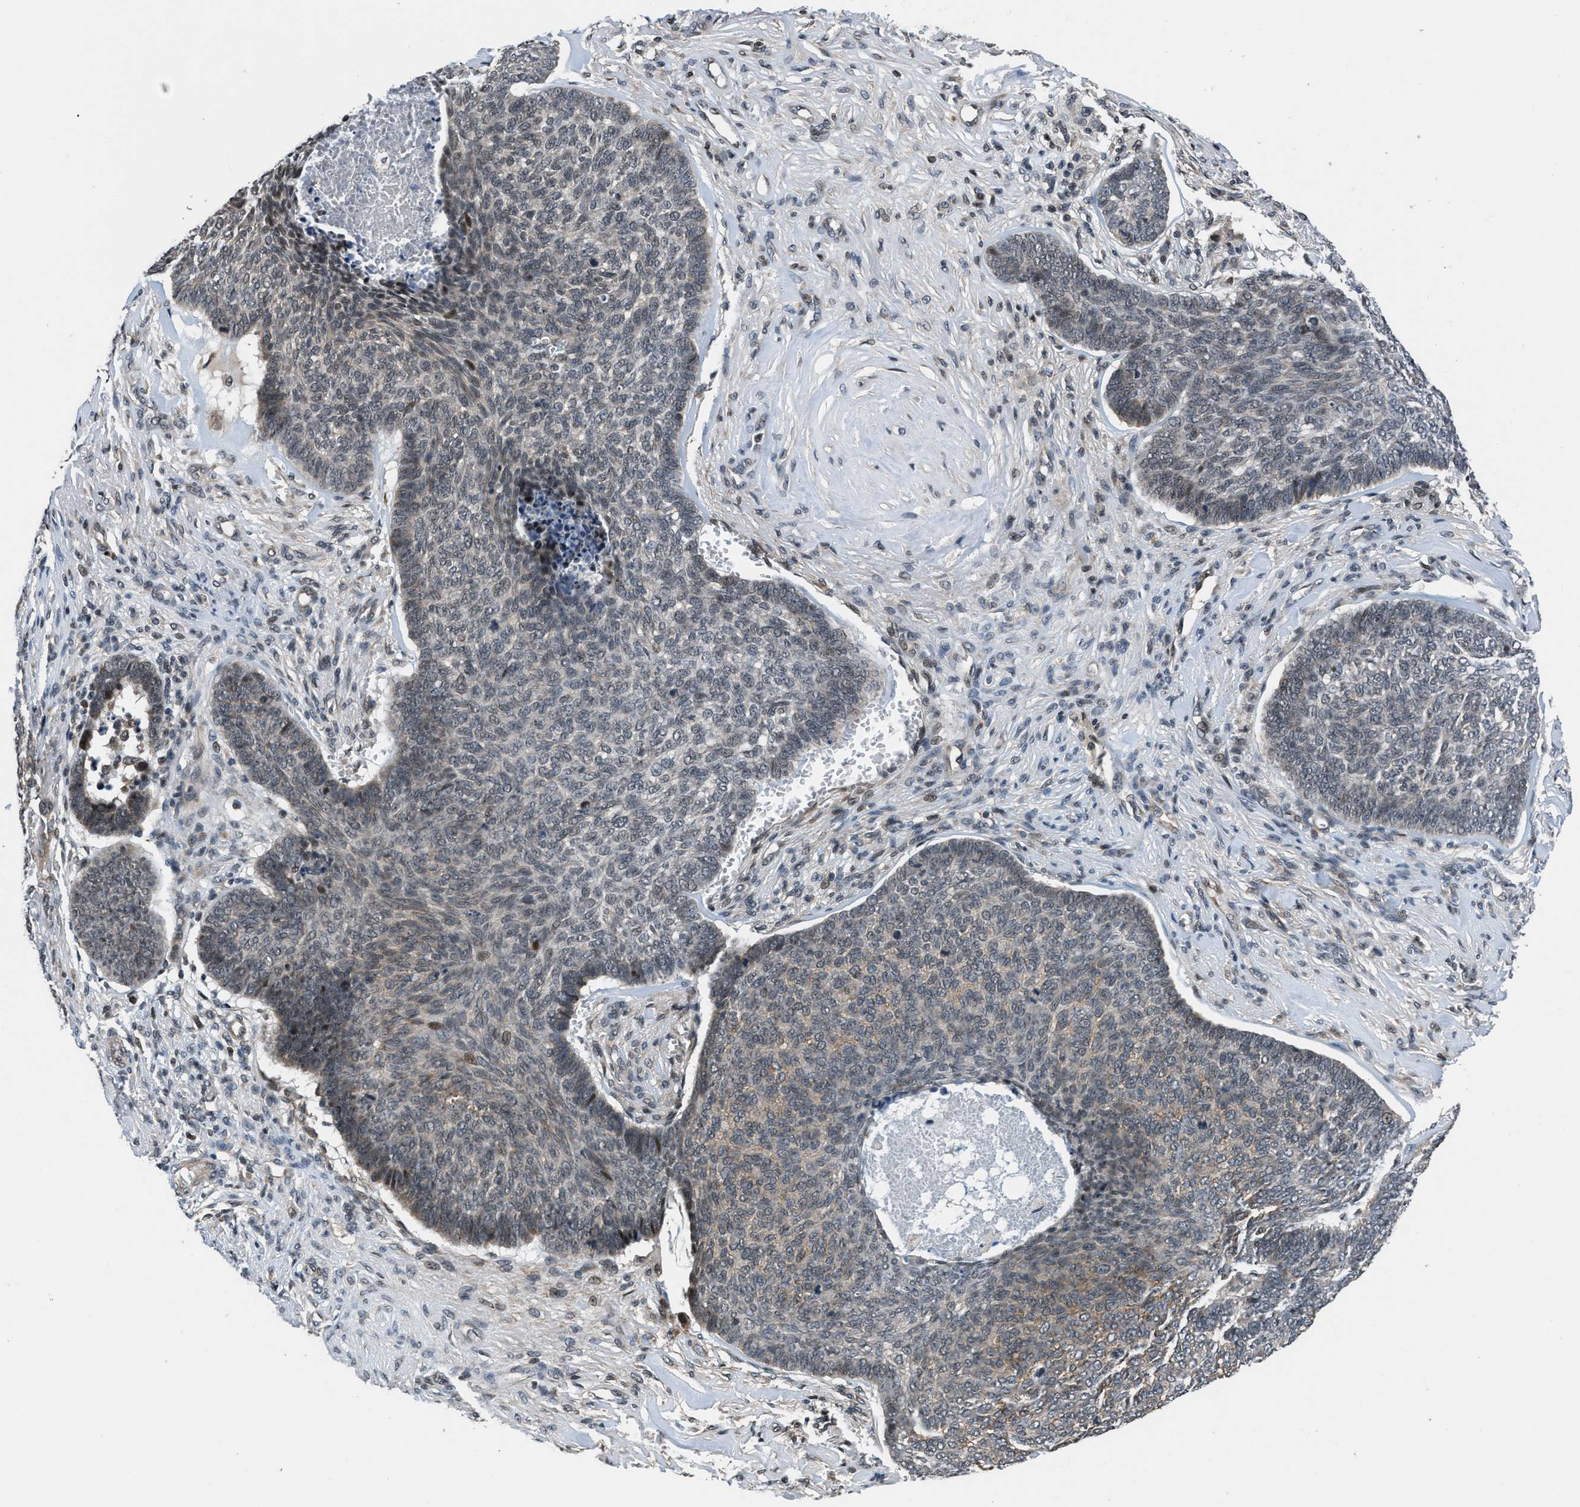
{"staining": {"intensity": "strong", "quantity": "<25%", "location": "cytoplasmic/membranous,nuclear"}, "tissue": "skin cancer", "cell_type": "Tumor cells", "image_type": "cancer", "snomed": [{"axis": "morphology", "description": "Basal cell carcinoma"}, {"axis": "topography", "description": "Skin"}], "caption": "The immunohistochemical stain shows strong cytoplasmic/membranous and nuclear staining in tumor cells of skin basal cell carcinoma tissue. (IHC, brightfield microscopy, high magnification).", "gene": "SETD5", "patient": {"sex": "male", "age": 84}}